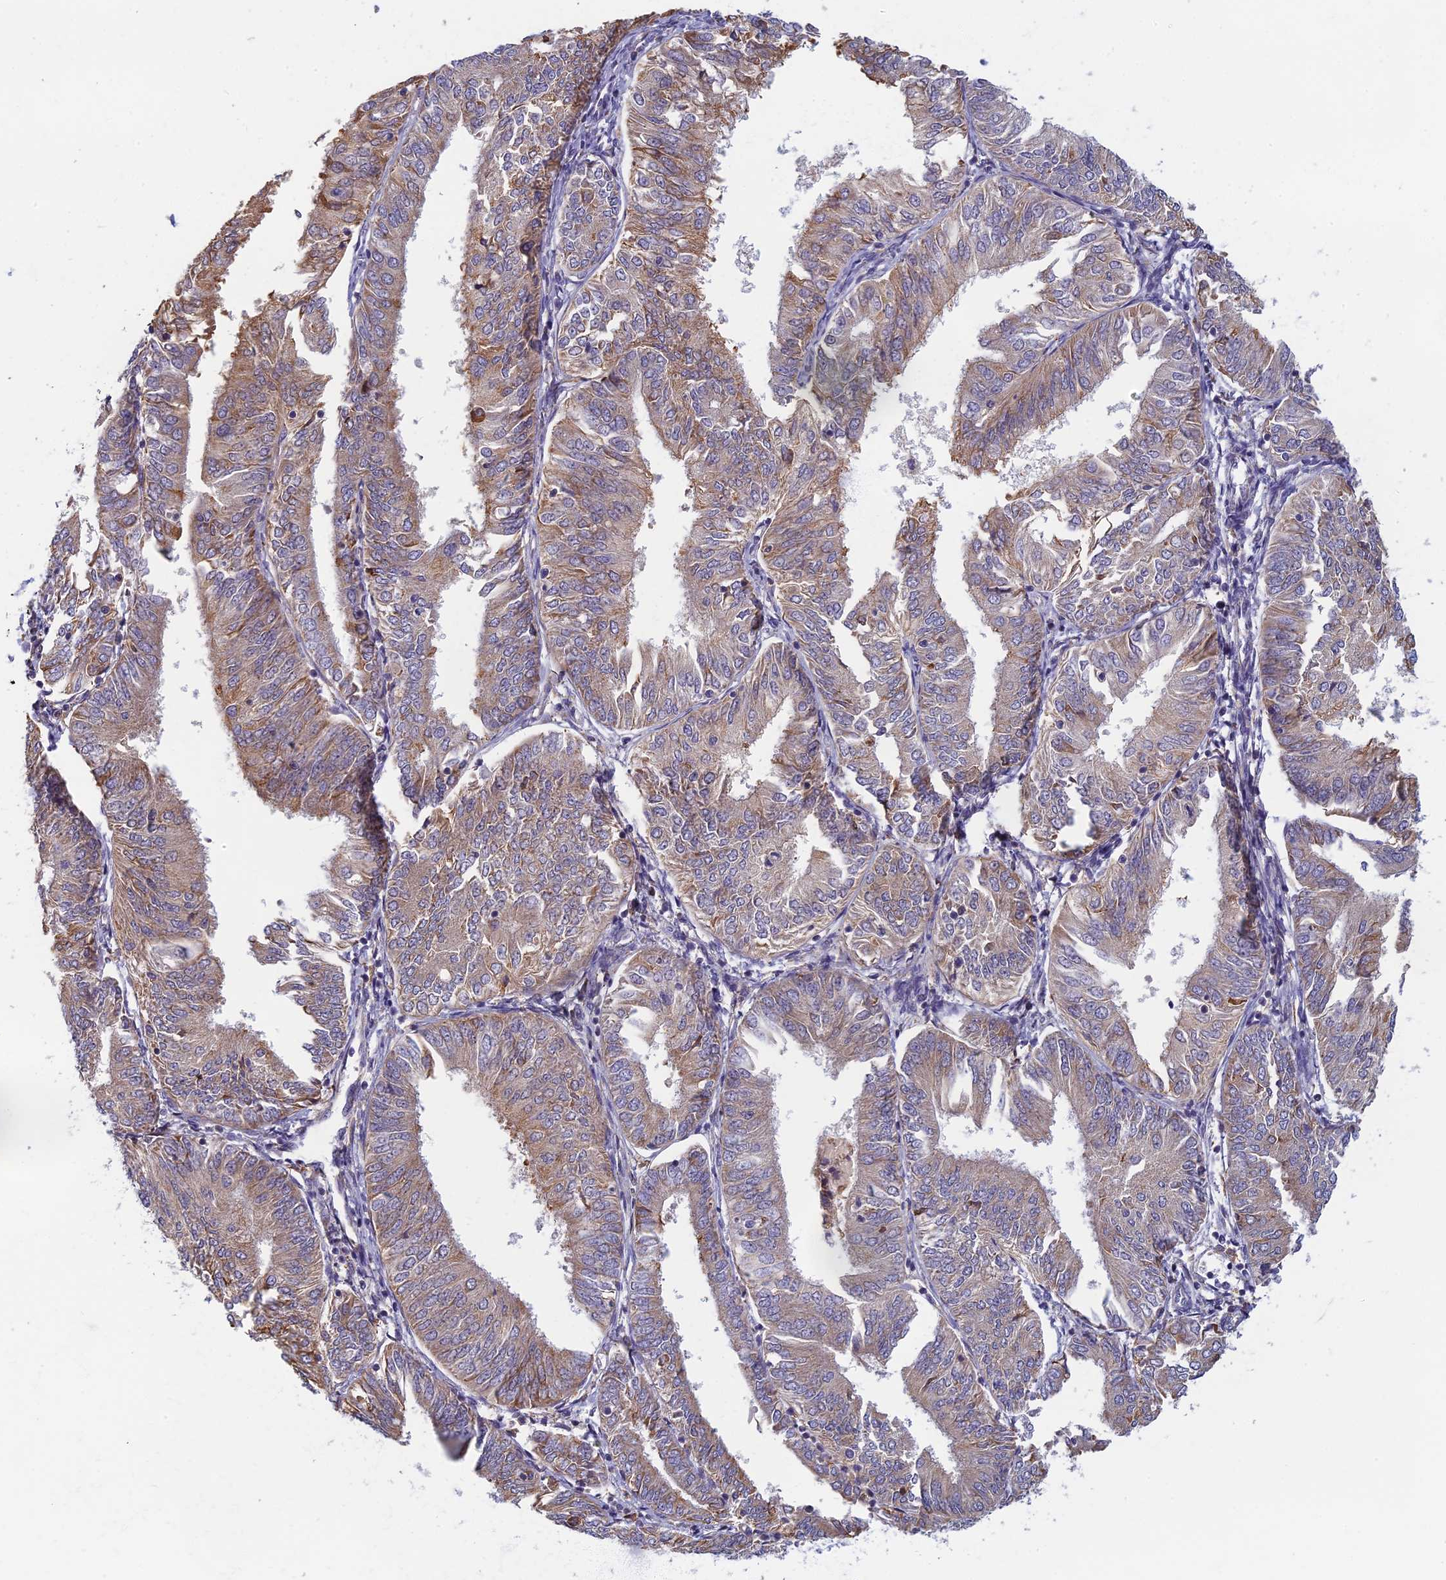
{"staining": {"intensity": "weak", "quantity": "25%-75%", "location": "cytoplasmic/membranous"}, "tissue": "endometrial cancer", "cell_type": "Tumor cells", "image_type": "cancer", "snomed": [{"axis": "morphology", "description": "Adenocarcinoma, NOS"}, {"axis": "topography", "description": "Endometrium"}], "caption": "Protein expression analysis of human endometrial cancer reveals weak cytoplasmic/membranous positivity in approximately 25%-75% of tumor cells. Ihc stains the protein of interest in brown and the nuclei are stained blue.", "gene": "DDX51", "patient": {"sex": "female", "age": 58}}